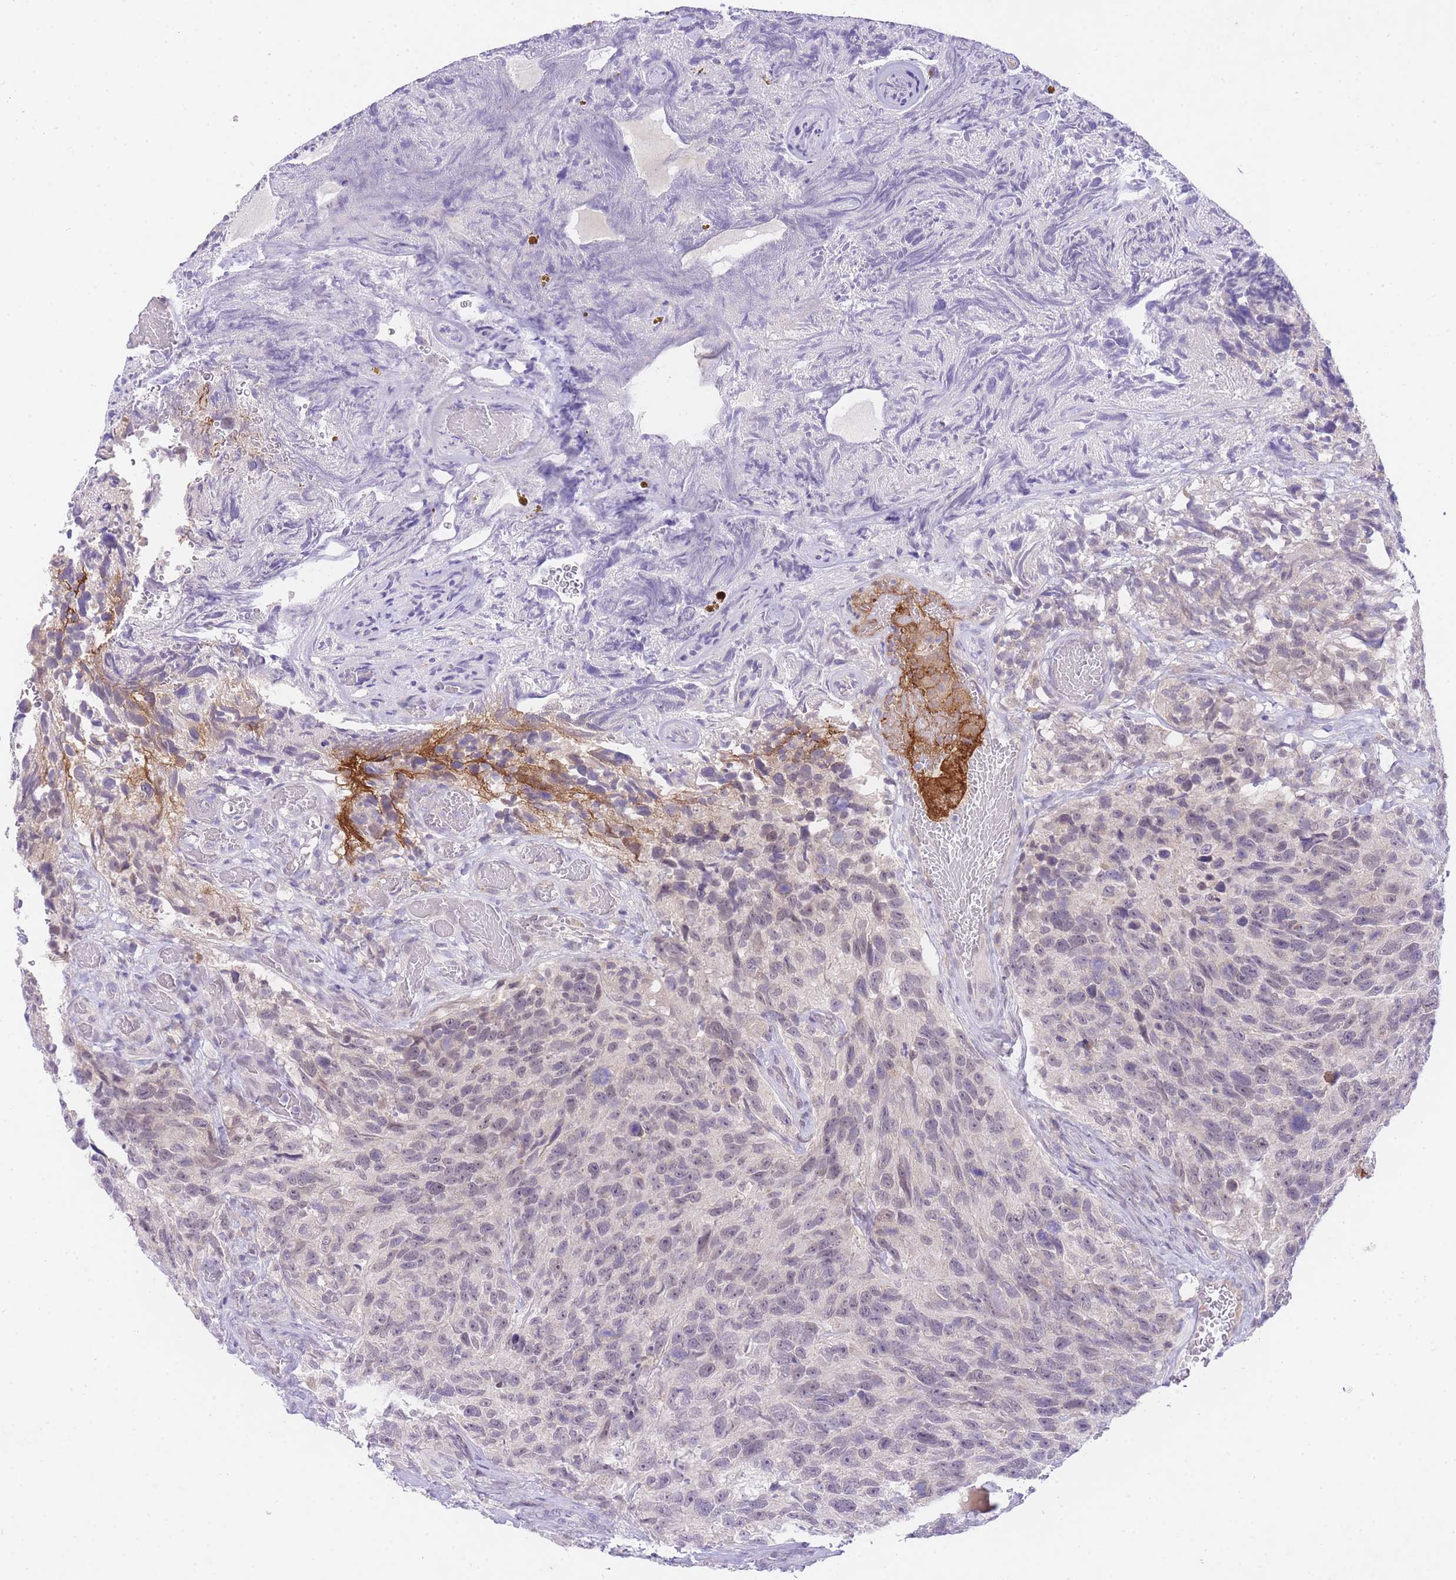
{"staining": {"intensity": "negative", "quantity": "none", "location": "none"}, "tissue": "glioma", "cell_type": "Tumor cells", "image_type": "cancer", "snomed": [{"axis": "morphology", "description": "Glioma, malignant, High grade"}, {"axis": "topography", "description": "Brain"}], "caption": "The IHC micrograph has no significant expression in tumor cells of glioma tissue. Nuclei are stained in blue.", "gene": "SLC25A33", "patient": {"sex": "male", "age": 69}}